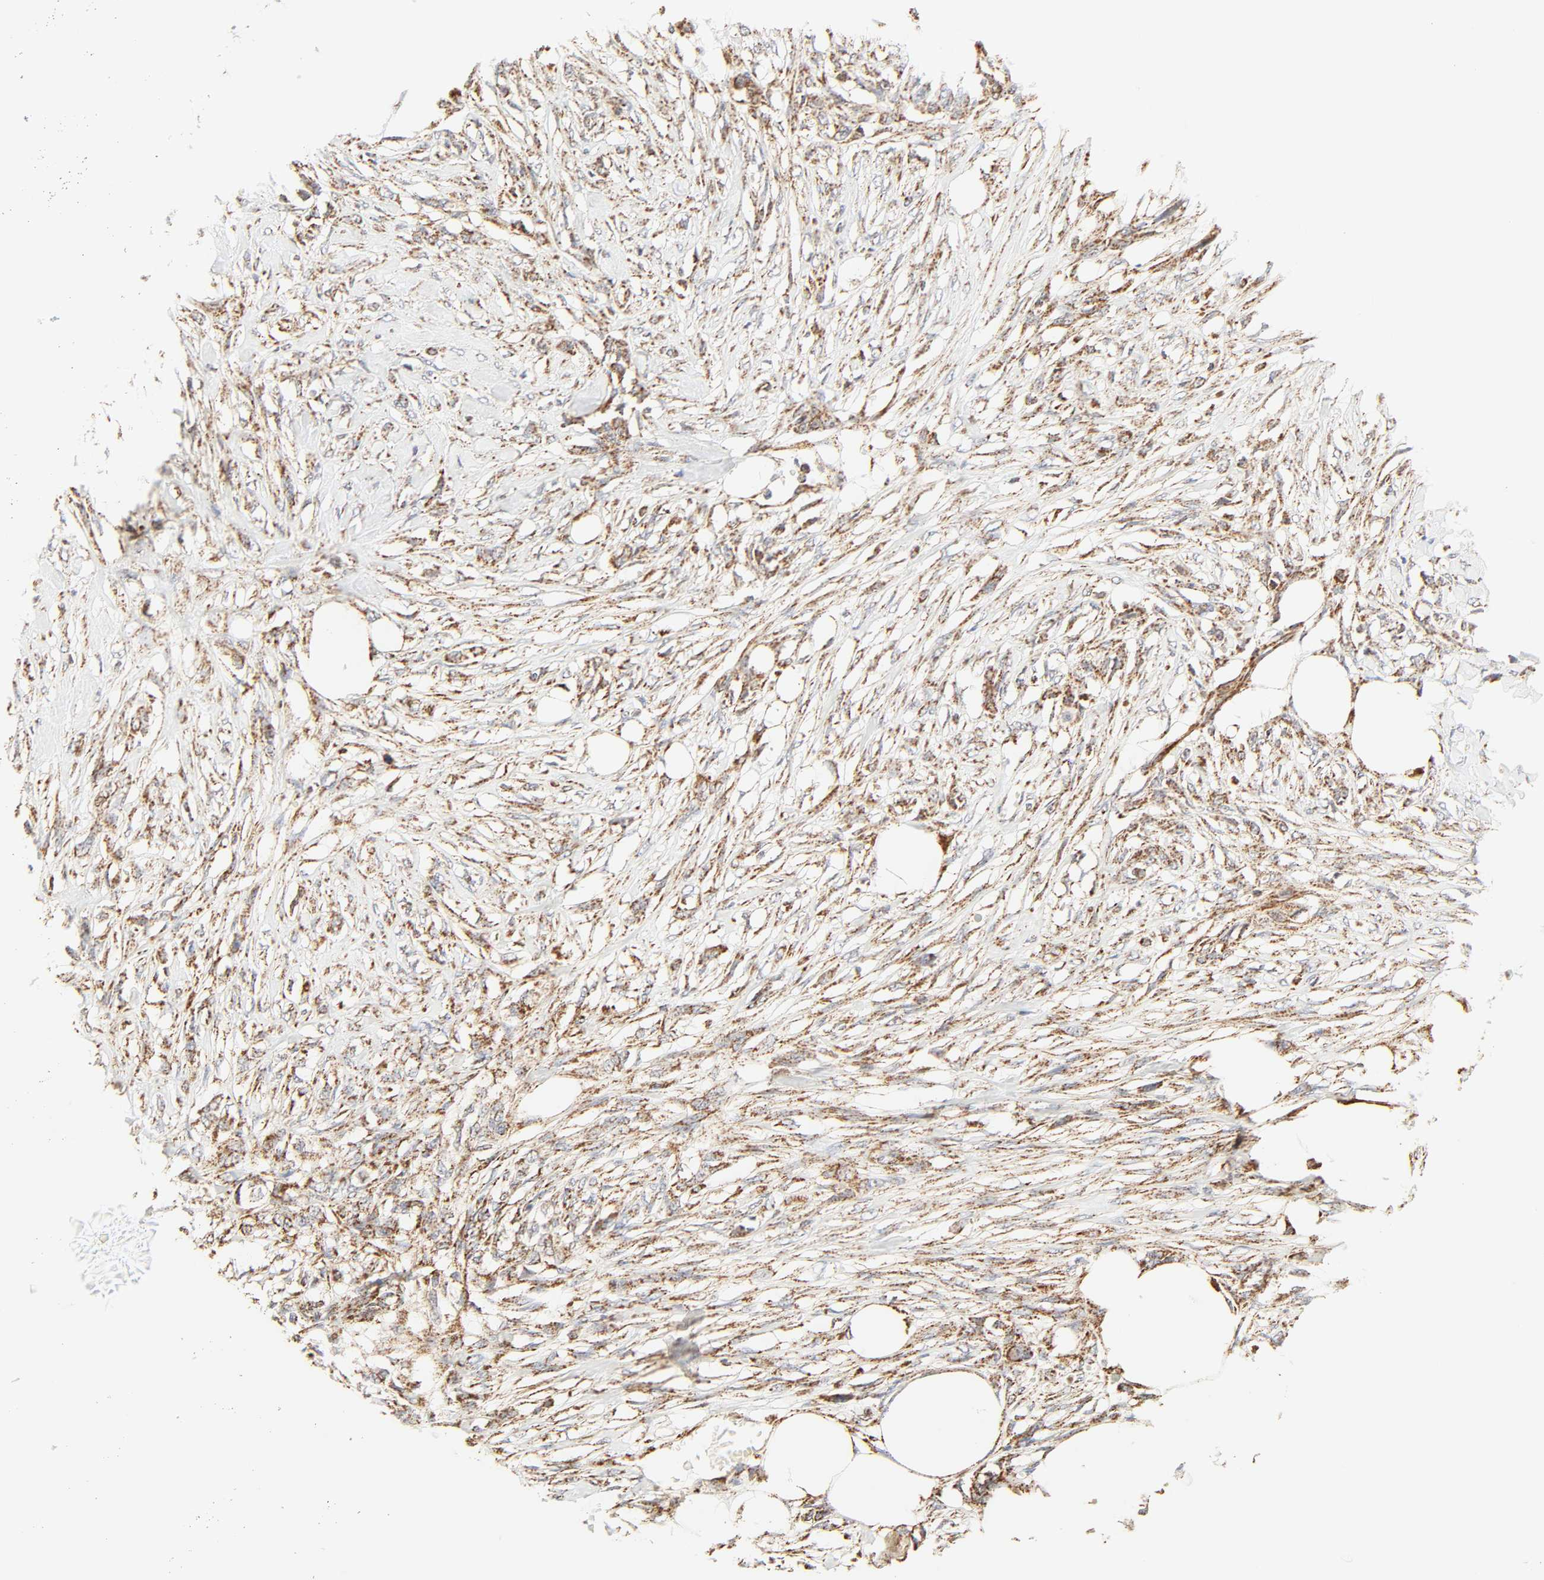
{"staining": {"intensity": "moderate", "quantity": ">75%", "location": "cytoplasmic/membranous"}, "tissue": "skin cancer", "cell_type": "Tumor cells", "image_type": "cancer", "snomed": [{"axis": "morphology", "description": "Normal tissue, NOS"}, {"axis": "morphology", "description": "Squamous cell carcinoma, NOS"}, {"axis": "topography", "description": "Skin"}], "caption": "Immunohistochemical staining of human squamous cell carcinoma (skin) demonstrates medium levels of moderate cytoplasmic/membranous protein positivity in about >75% of tumor cells. (Brightfield microscopy of DAB IHC at high magnification).", "gene": "ZMAT5", "patient": {"sex": "female", "age": 59}}